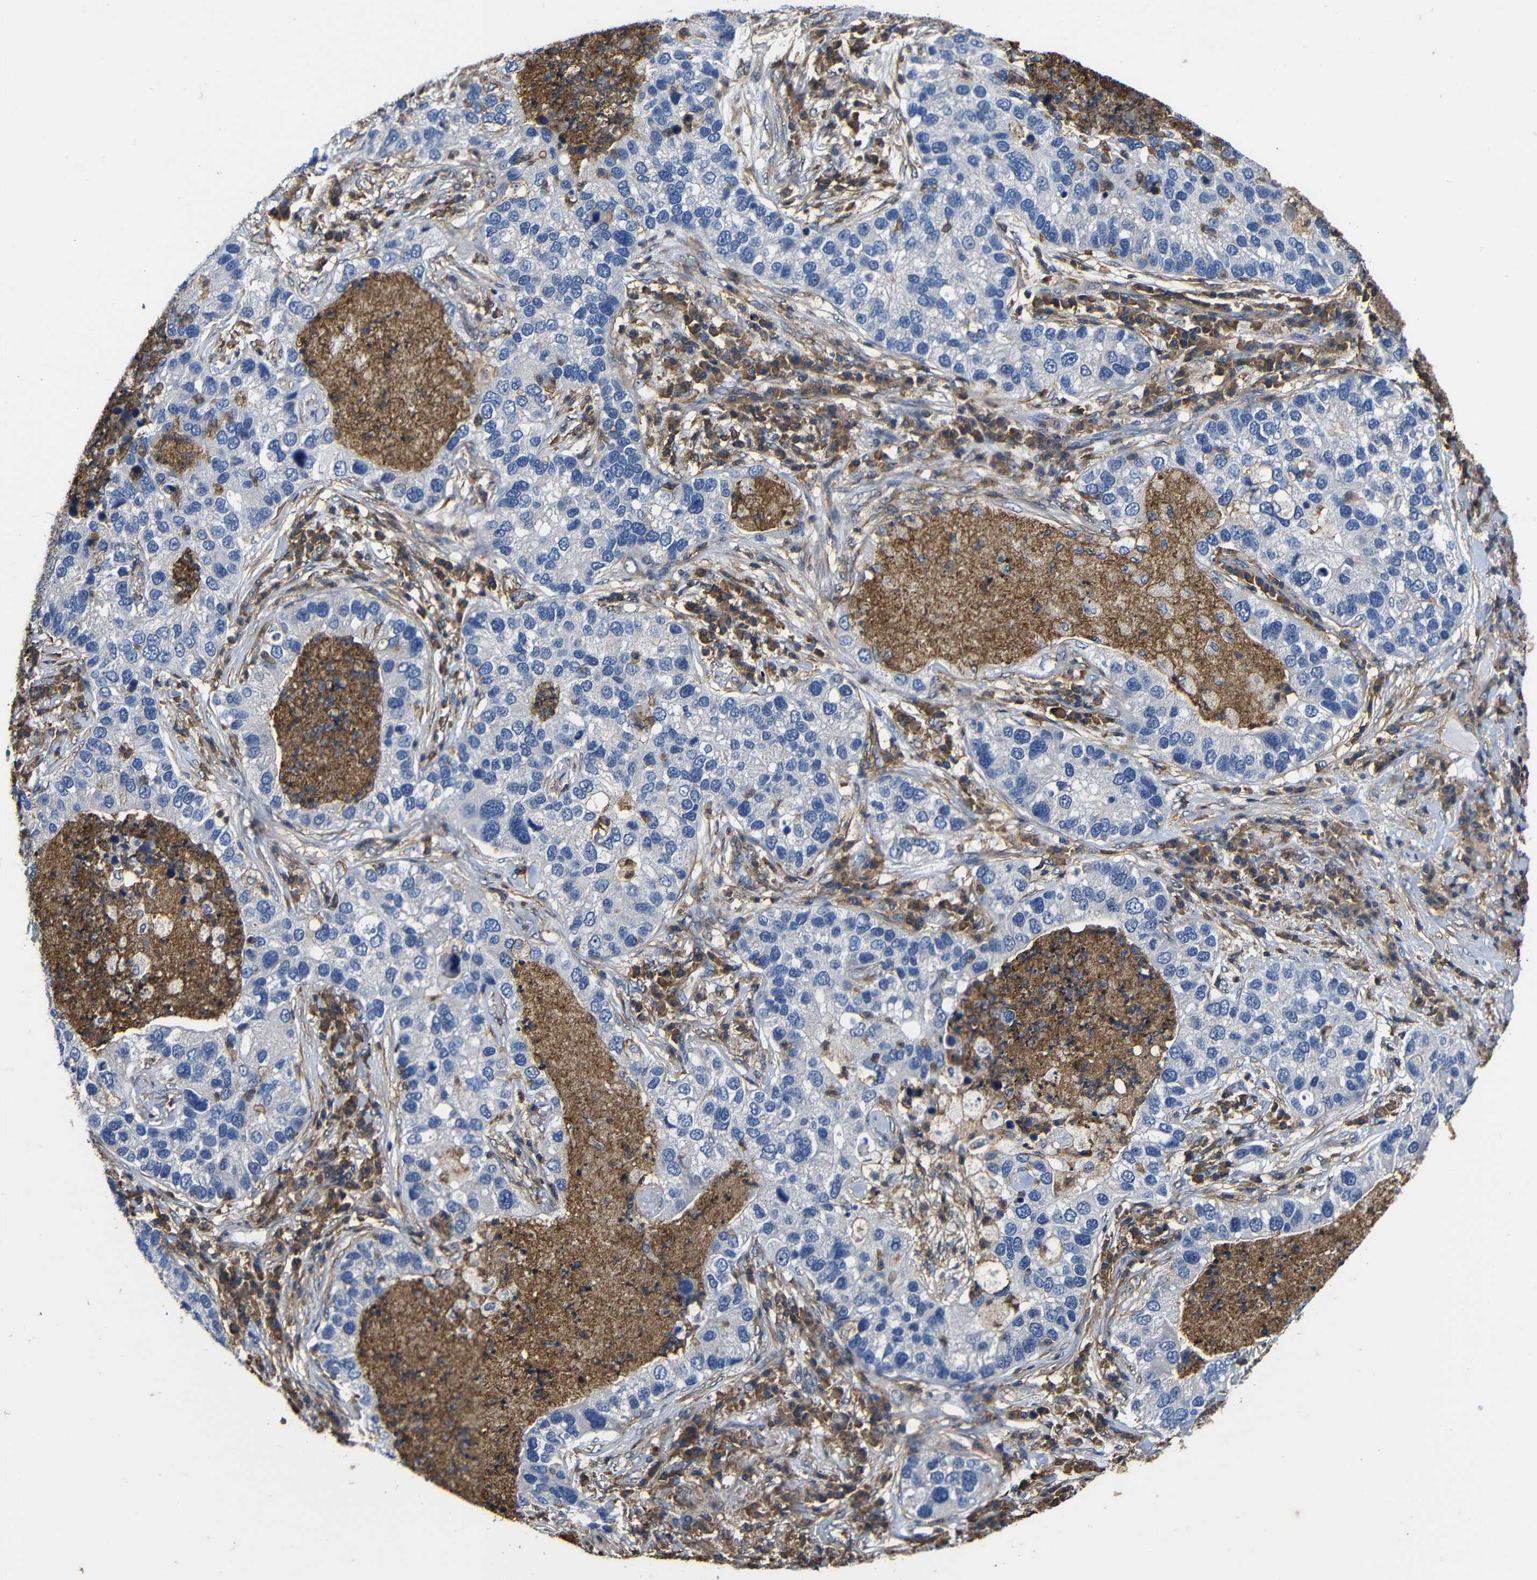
{"staining": {"intensity": "negative", "quantity": "none", "location": "none"}, "tissue": "lung cancer", "cell_type": "Tumor cells", "image_type": "cancer", "snomed": [{"axis": "morphology", "description": "Normal tissue, NOS"}, {"axis": "morphology", "description": "Adenocarcinoma, NOS"}, {"axis": "topography", "description": "Bronchus"}, {"axis": "topography", "description": "Lung"}], "caption": "Tumor cells are negative for brown protein staining in lung cancer (adenocarcinoma).", "gene": "PI4KA", "patient": {"sex": "male", "age": 54}}